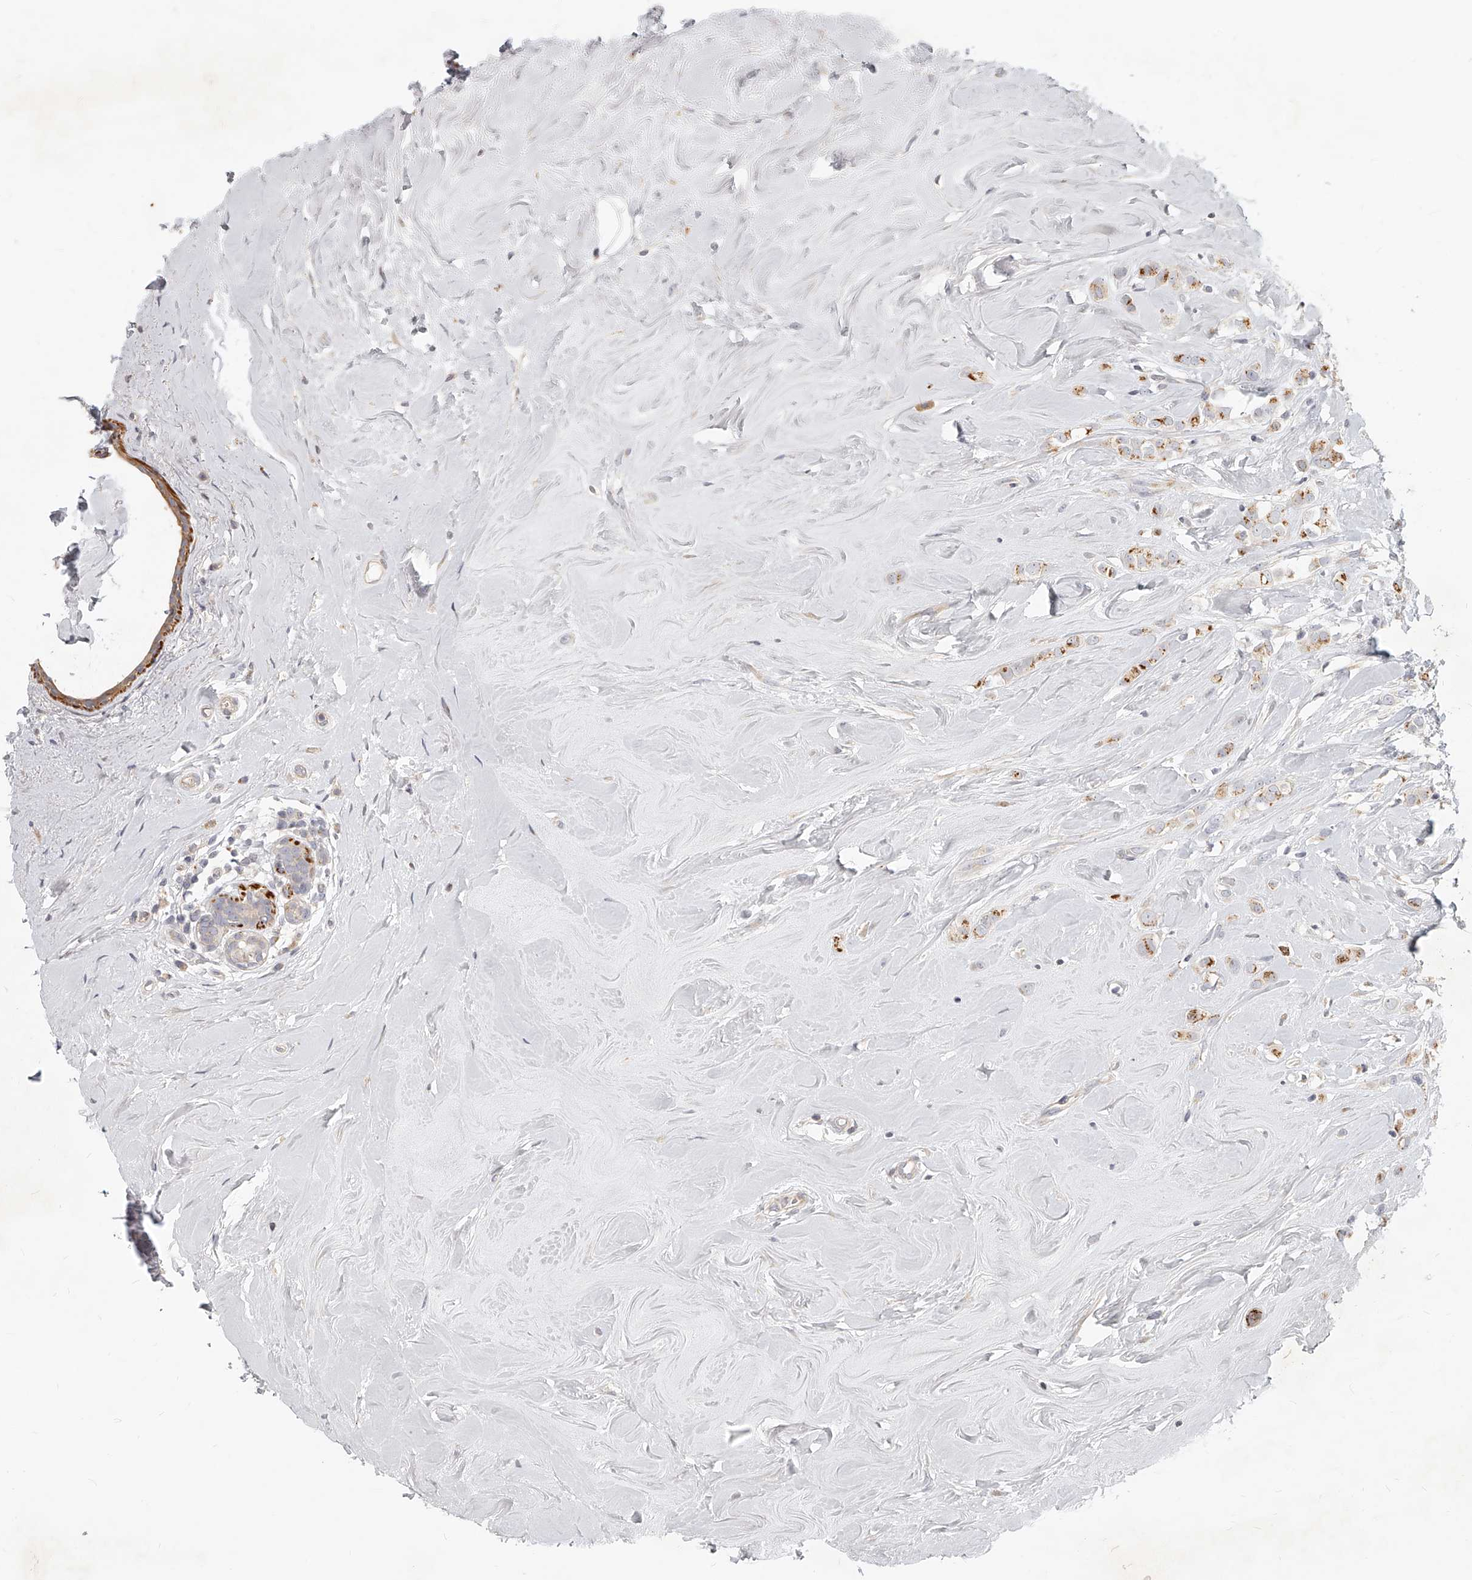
{"staining": {"intensity": "moderate", "quantity": ">75%", "location": "cytoplasmic/membranous"}, "tissue": "breast cancer", "cell_type": "Tumor cells", "image_type": "cancer", "snomed": [{"axis": "morphology", "description": "Lobular carcinoma"}, {"axis": "topography", "description": "Breast"}], "caption": "Immunohistochemistry of breast lobular carcinoma displays medium levels of moderate cytoplasmic/membranous positivity in approximately >75% of tumor cells.", "gene": "SLC37A1", "patient": {"sex": "female", "age": 47}}